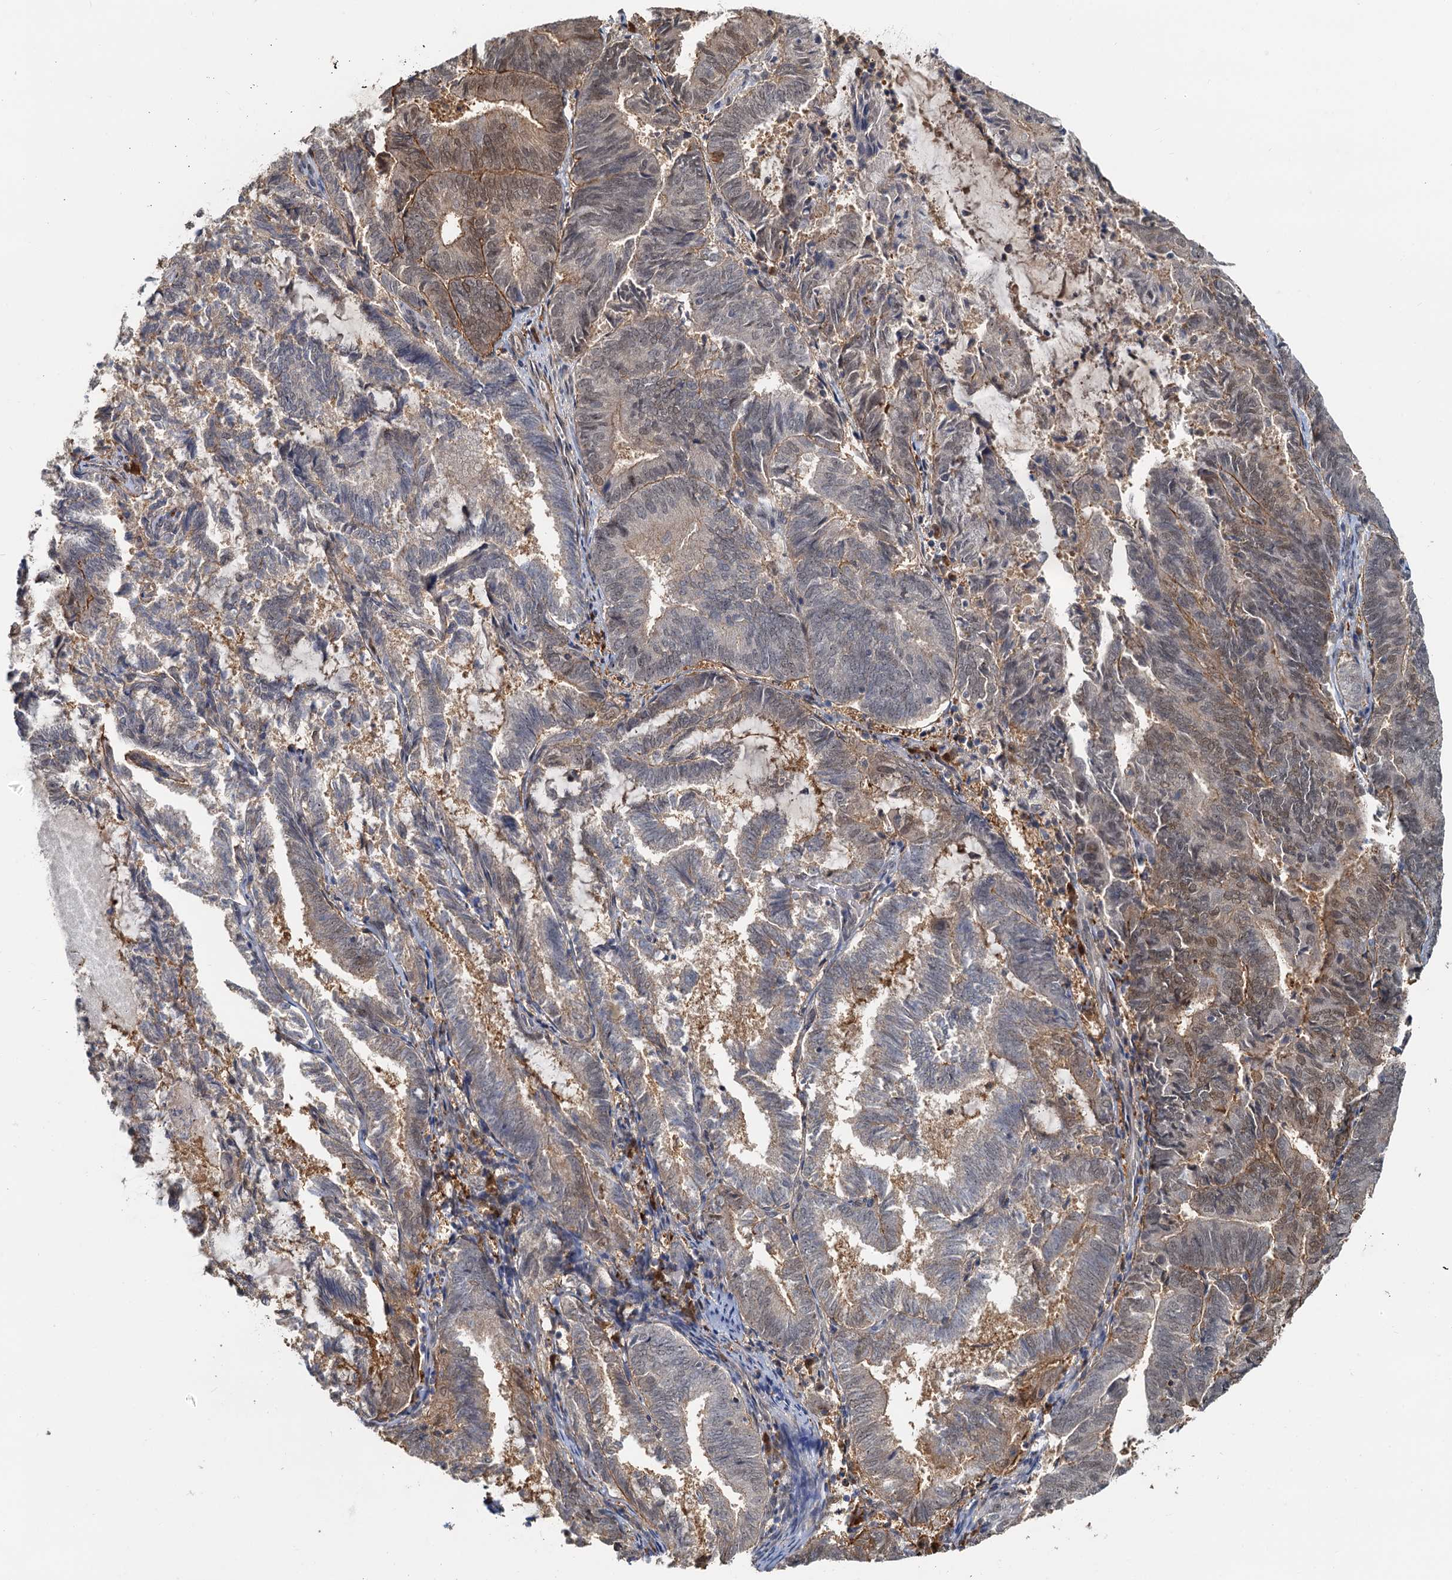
{"staining": {"intensity": "moderate", "quantity": "<25%", "location": "nuclear"}, "tissue": "endometrial cancer", "cell_type": "Tumor cells", "image_type": "cancer", "snomed": [{"axis": "morphology", "description": "Adenocarcinoma, NOS"}, {"axis": "topography", "description": "Endometrium"}], "caption": "Immunohistochemical staining of endometrial cancer reveals low levels of moderate nuclear positivity in approximately <25% of tumor cells.", "gene": "SPINDOC", "patient": {"sex": "female", "age": 80}}